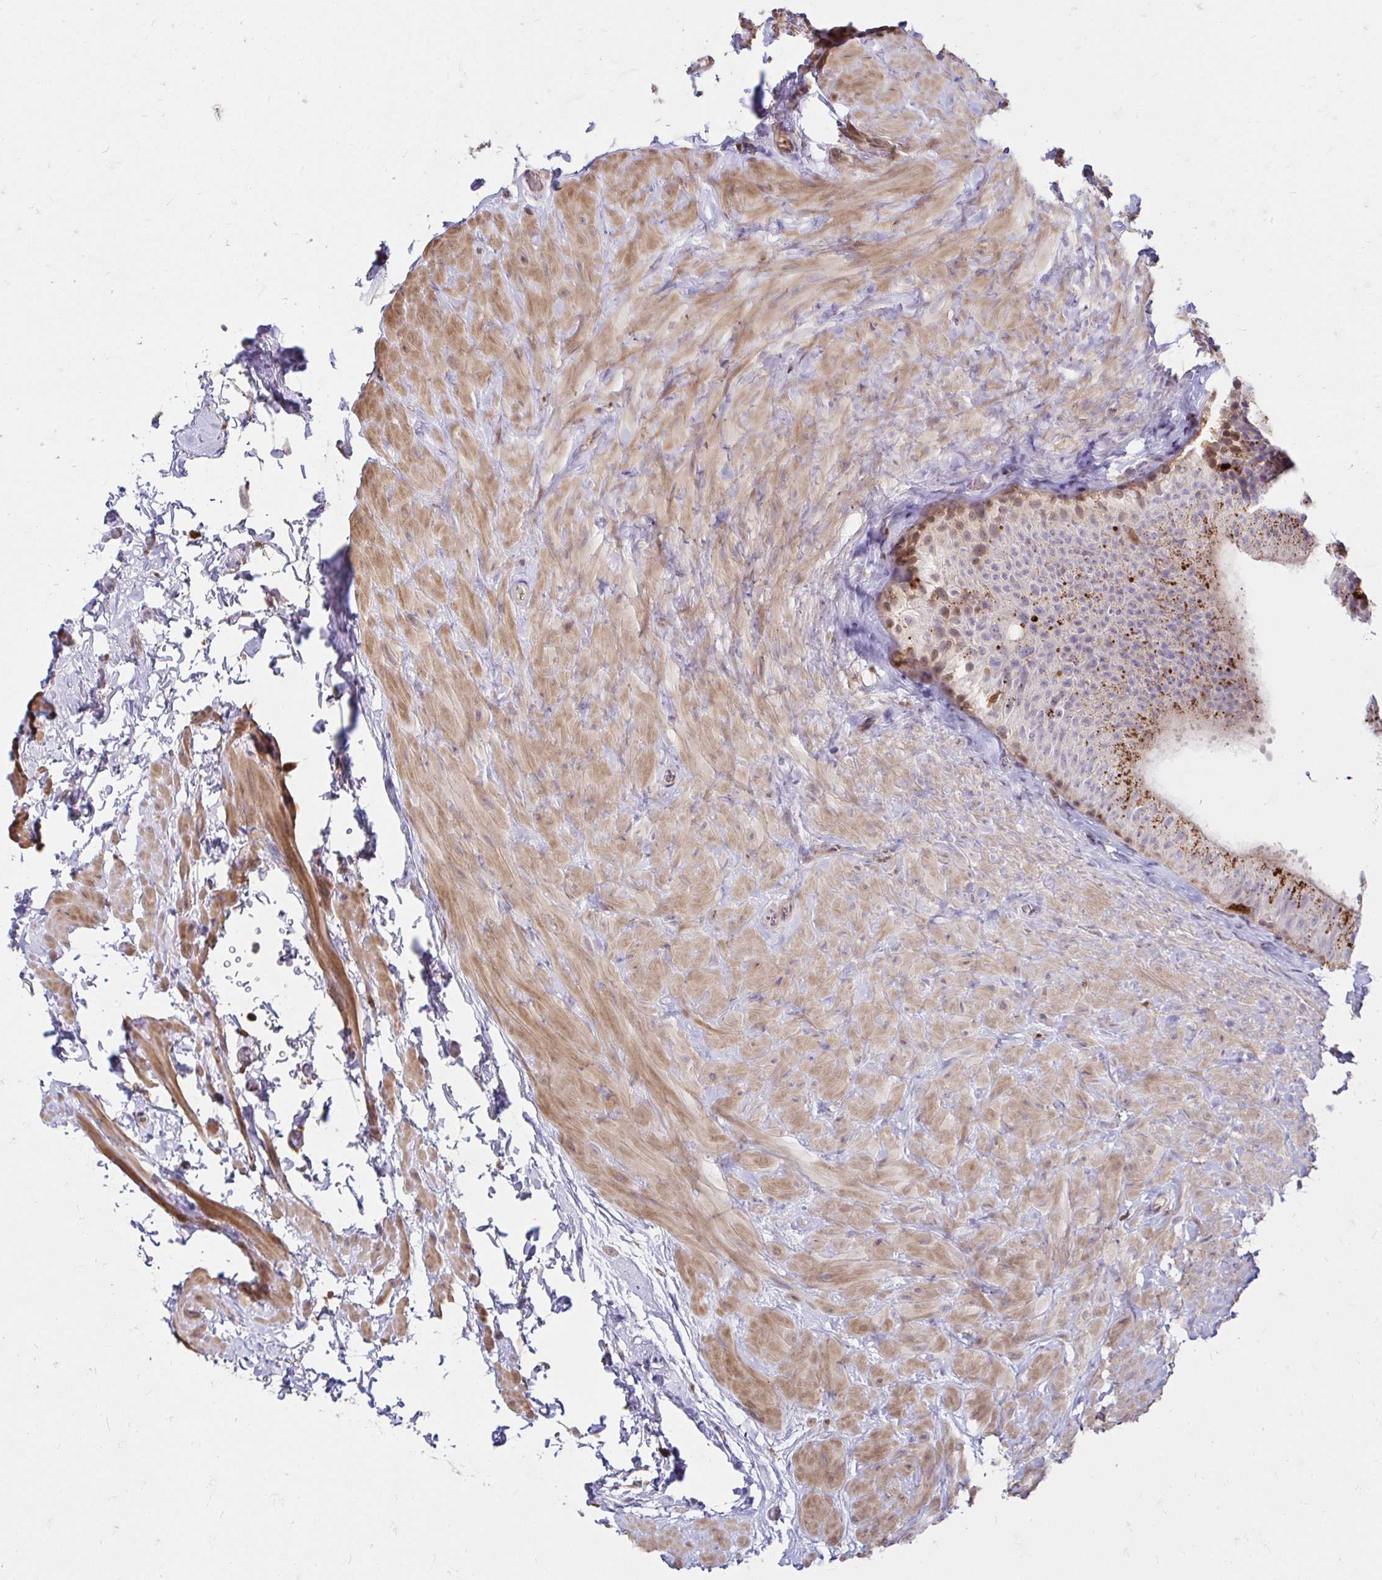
{"staining": {"intensity": "strong", "quantity": "25%-75%", "location": "cytoplasmic/membranous"}, "tissue": "epididymis", "cell_type": "Glandular cells", "image_type": "normal", "snomed": [{"axis": "morphology", "description": "Normal tissue, NOS"}, {"axis": "topography", "description": "Epididymis, spermatic cord, NOS"}, {"axis": "topography", "description": "Epididymis"}], "caption": "Immunohistochemistry of benign epididymis shows high levels of strong cytoplasmic/membranous positivity in approximately 25%-75% of glandular cells. (Brightfield microscopy of DAB IHC at high magnification).", "gene": "PYCARD", "patient": {"sex": "male", "age": 31}}